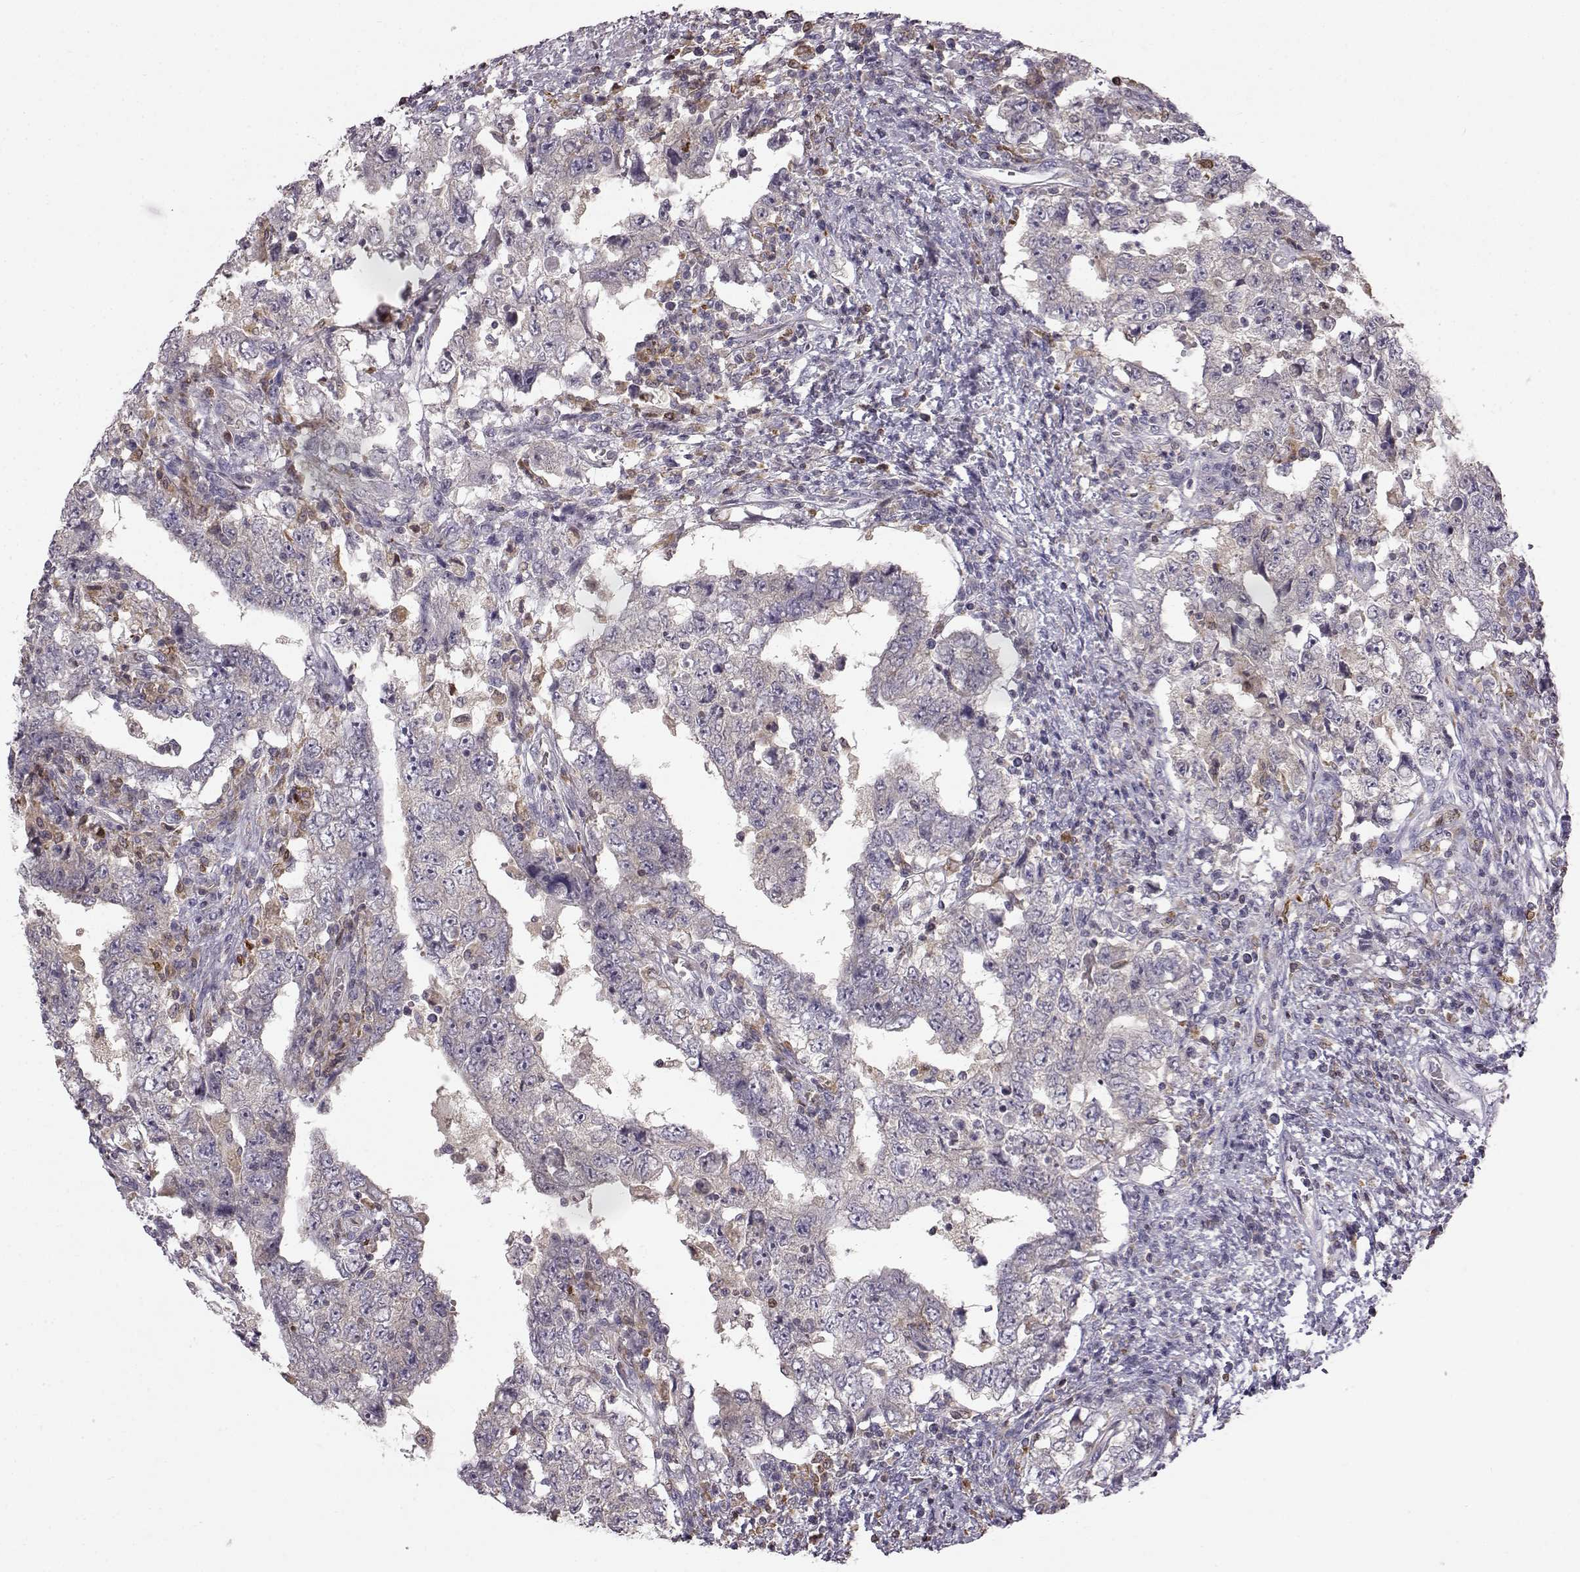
{"staining": {"intensity": "negative", "quantity": "none", "location": "none"}, "tissue": "testis cancer", "cell_type": "Tumor cells", "image_type": "cancer", "snomed": [{"axis": "morphology", "description": "Carcinoma, Embryonal, NOS"}, {"axis": "topography", "description": "Testis"}], "caption": "This image is of embryonal carcinoma (testis) stained with IHC to label a protein in brown with the nuclei are counter-stained blue. There is no staining in tumor cells. (DAB IHC with hematoxylin counter stain).", "gene": "SPAG17", "patient": {"sex": "male", "age": 26}}